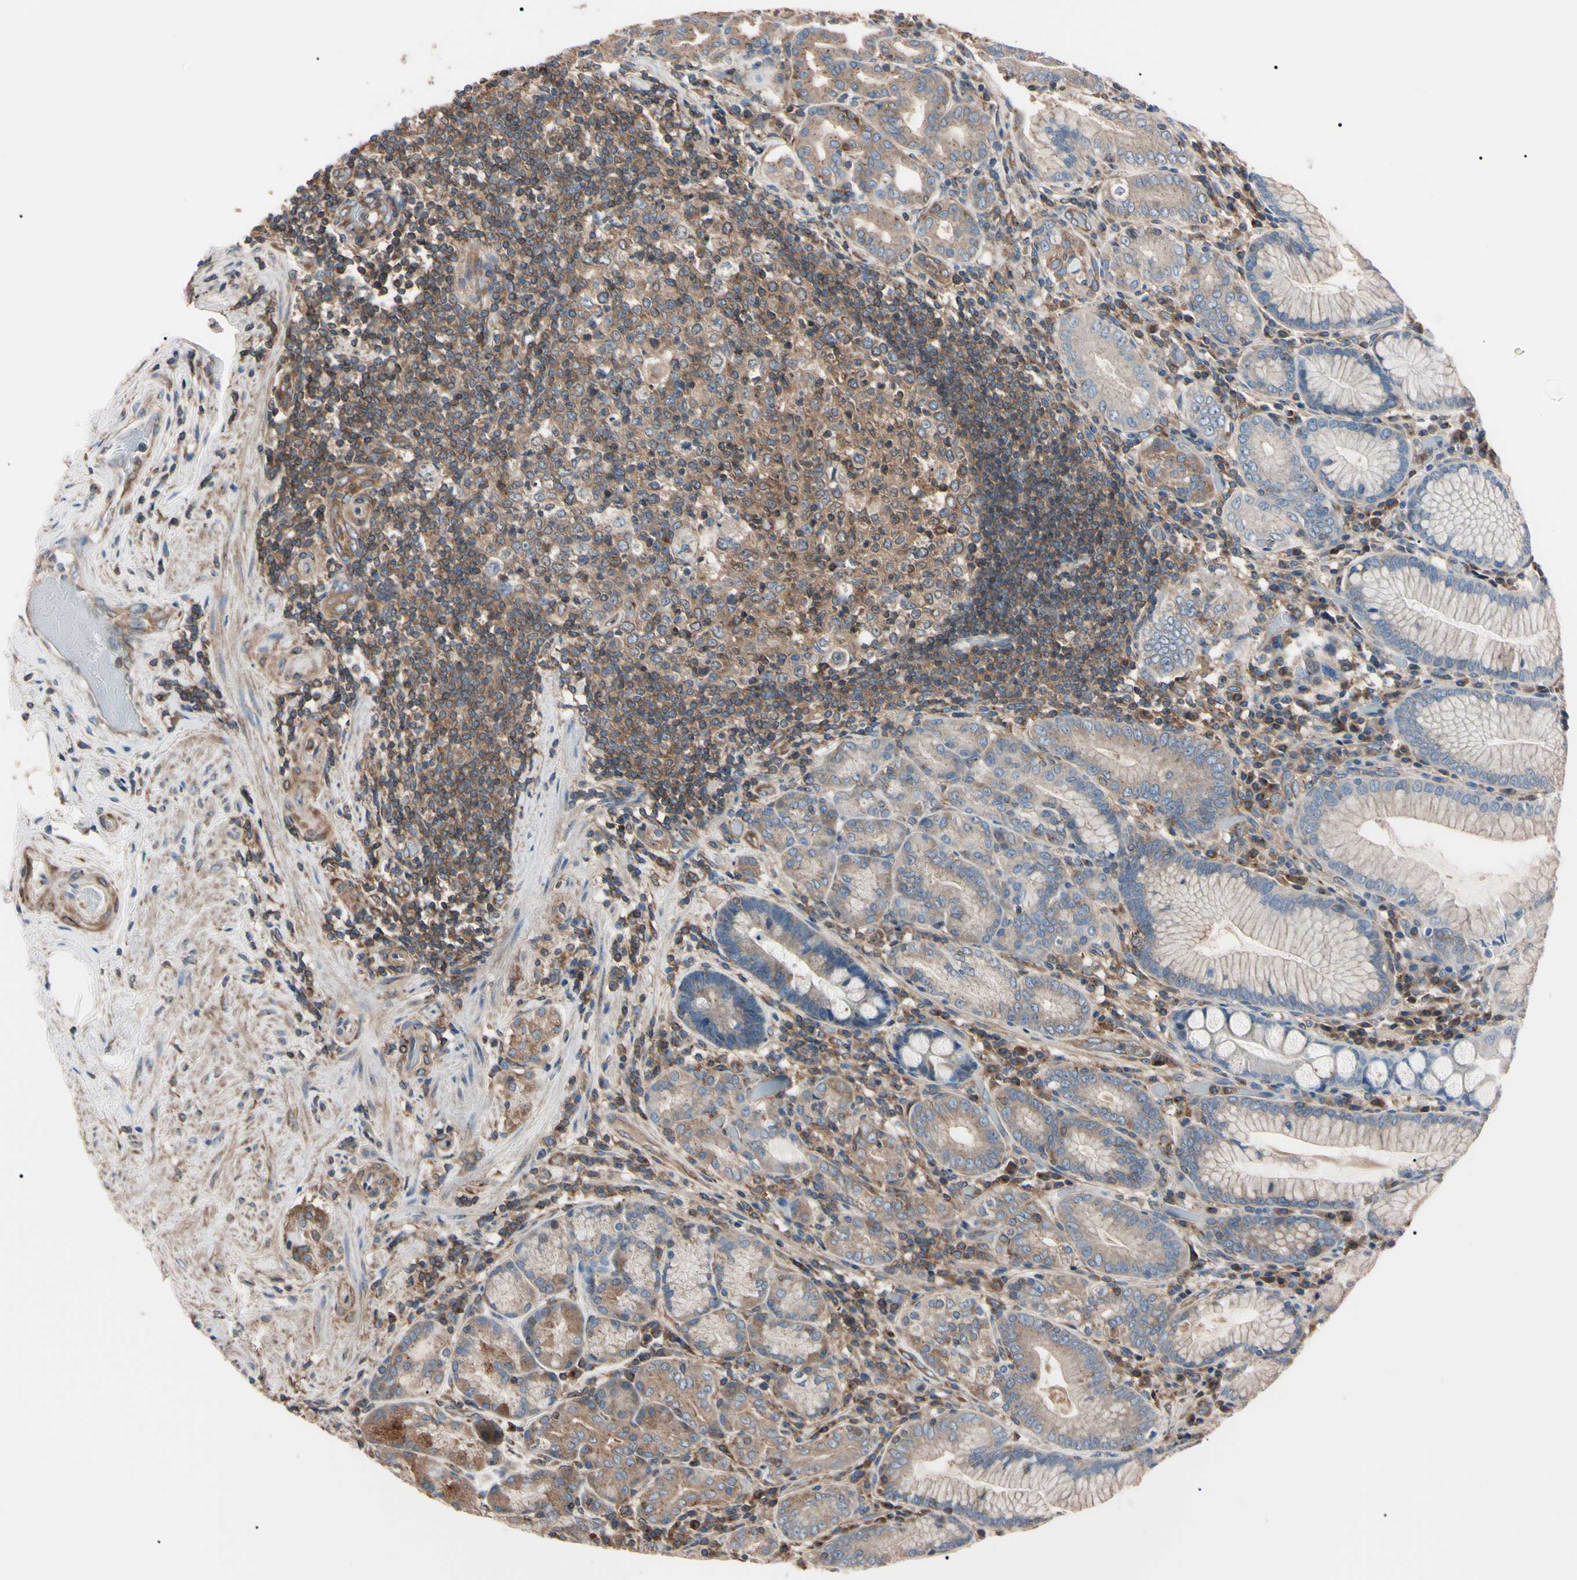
{"staining": {"intensity": "moderate", "quantity": "<25%", "location": "cytoplasmic/membranous"}, "tissue": "stomach", "cell_type": "Glandular cells", "image_type": "normal", "snomed": [{"axis": "morphology", "description": "Normal tissue, NOS"}, {"axis": "topography", "description": "Stomach, lower"}], "caption": "DAB (3,3'-diaminobenzidine) immunohistochemical staining of normal stomach reveals moderate cytoplasmic/membranous protein expression in about <25% of glandular cells.", "gene": "PRKACA", "patient": {"sex": "female", "age": 76}}